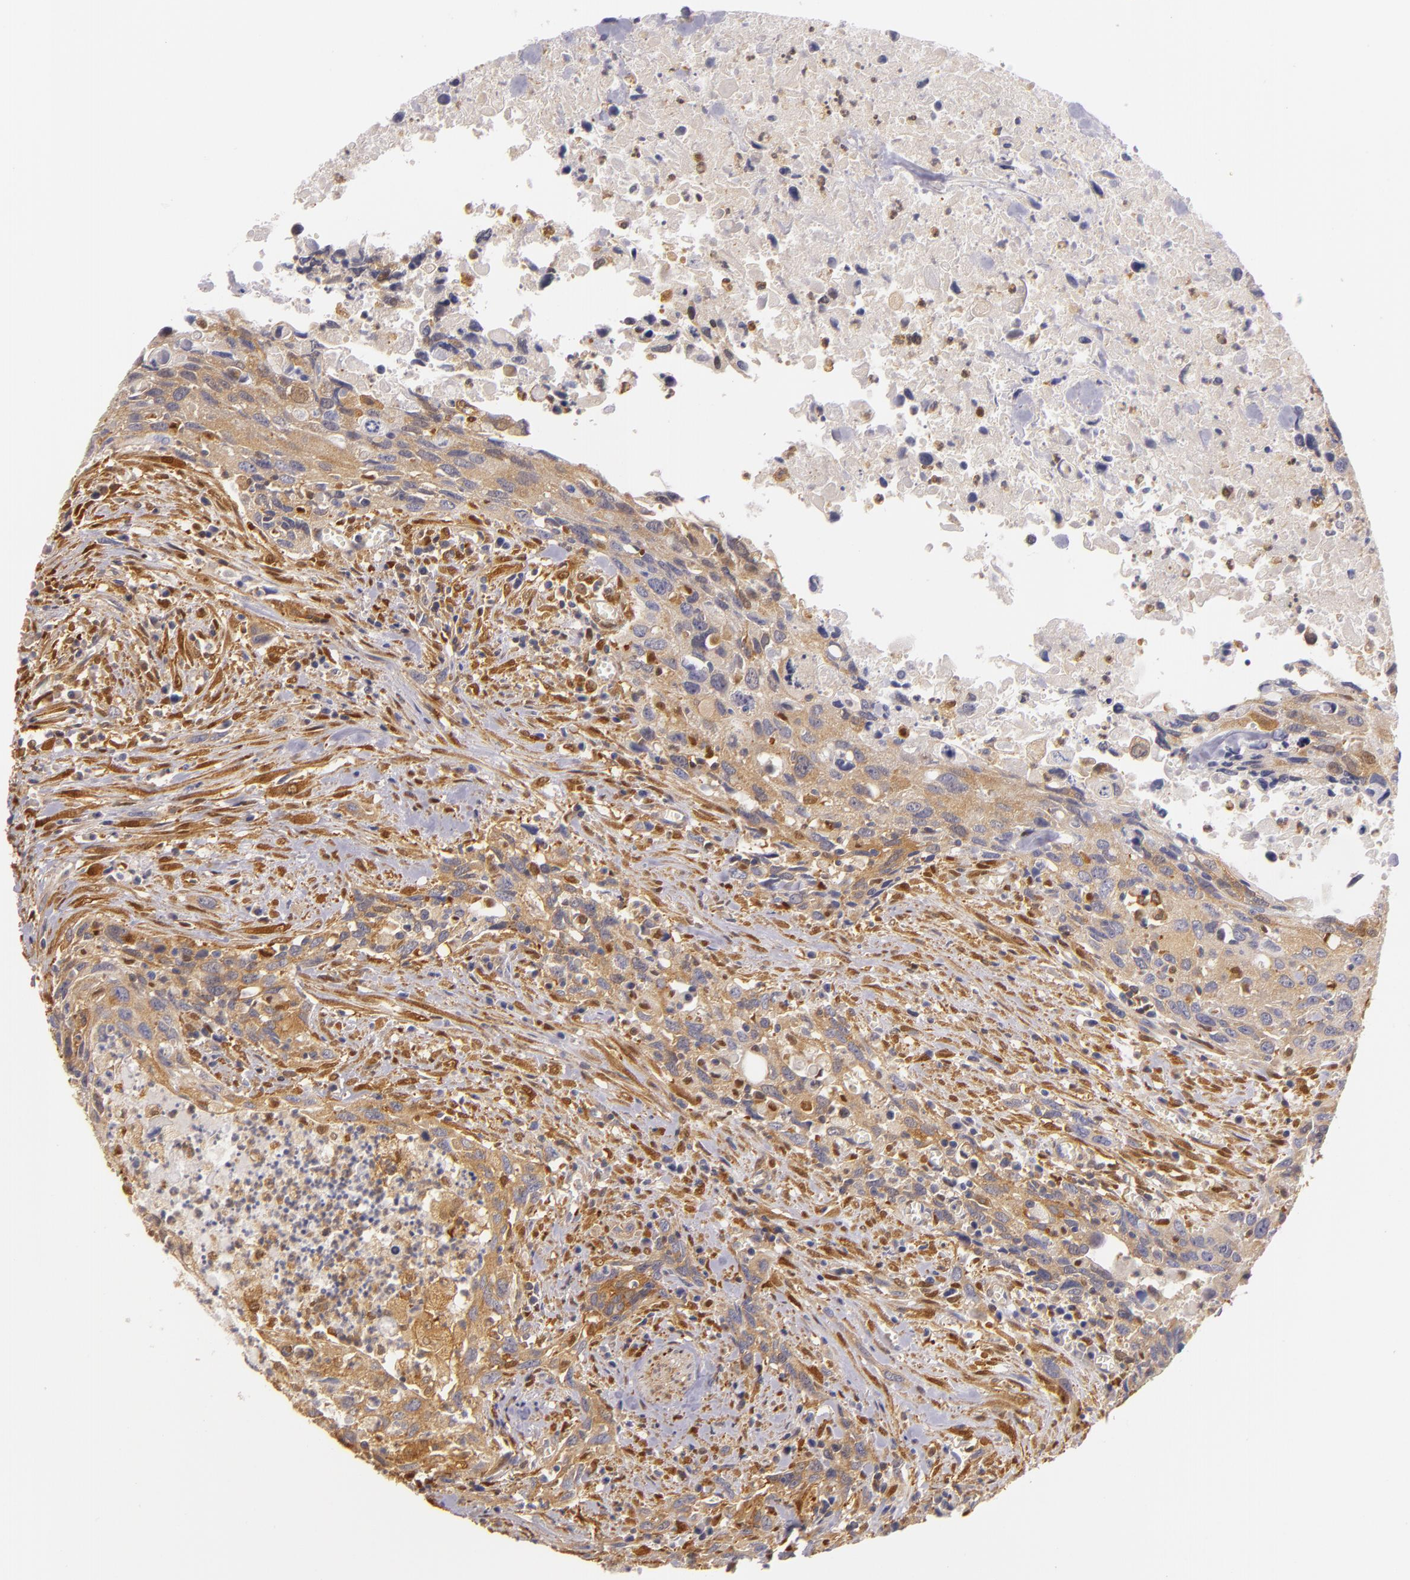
{"staining": {"intensity": "moderate", "quantity": ">75%", "location": "cytoplasmic/membranous"}, "tissue": "urothelial cancer", "cell_type": "Tumor cells", "image_type": "cancer", "snomed": [{"axis": "morphology", "description": "Urothelial carcinoma, High grade"}, {"axis": "topography", "description": "Urinary bladder"}], "caption": "IHC staining of urothelial carcinoma (high-grade), which exhibits medium levels of moderate cytoplasmic/membranous positivity in about >75% of tumor cells indicating moderate cytoplasmic/membranous protein positivity. The staining was performed using DAB (brown) for protein detection and nuclei were counterstained in hematoxylin (blue).", "gene": "TOM1", "patient": {"sex": "male", "age": 71}}